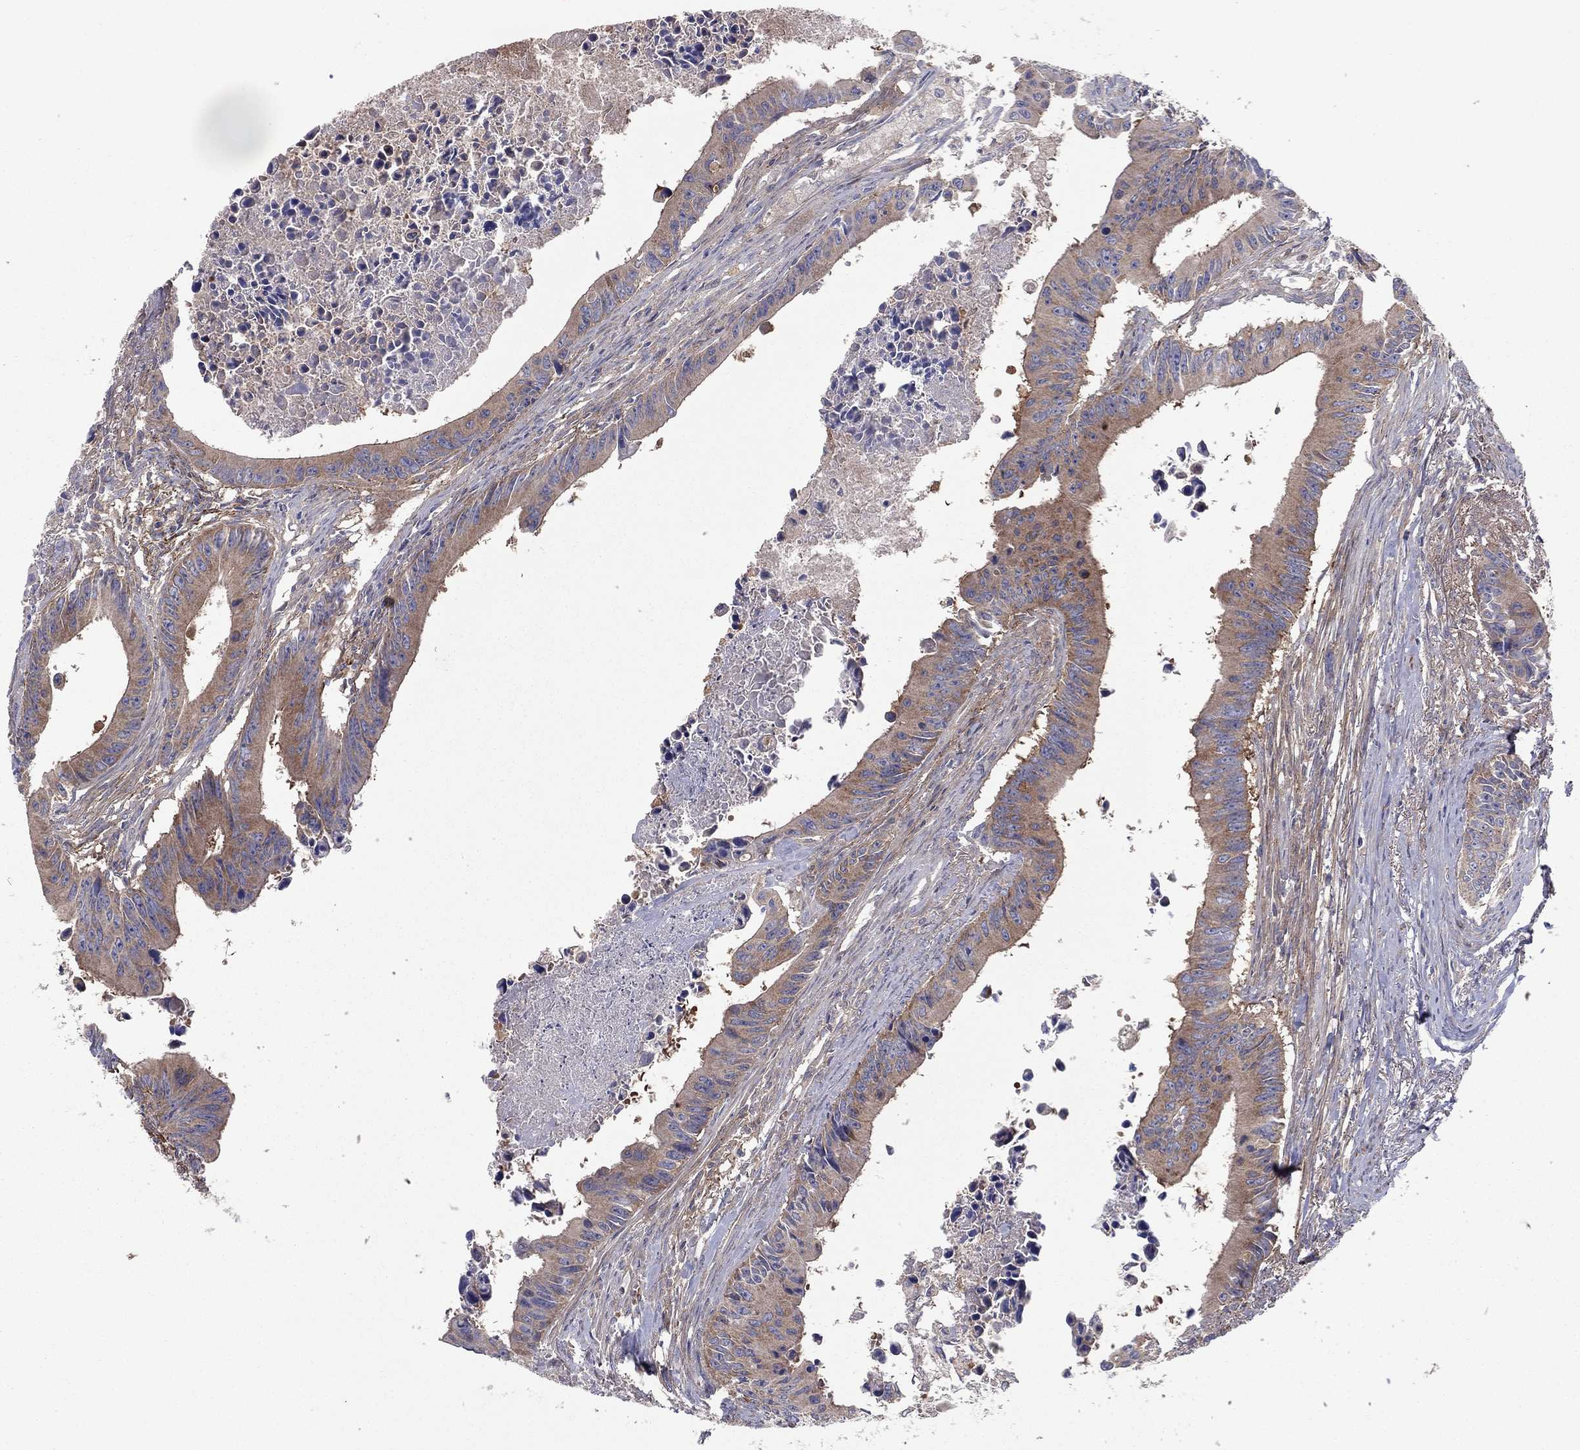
{"staining": {"intensity": "moderate", "quantity": ">75%", "location": "cytoplasmic/membranous"}, "tissue": "colorectal cancer", "cell_type": "Tumor cells", "image_type": "cancer", "snomed": [{"axis": "morphology", "description": "Adenocarcinoma, NOS"}, {"axis": "topography", "description": "Colon"}], "caption": "Human colorectal cancer (adenocarcinoma) stained with a protein marker exhibits moderate staining in tumor cells.", "gene": "RNF123", "patient": {"sex": "female", "age": 87}}